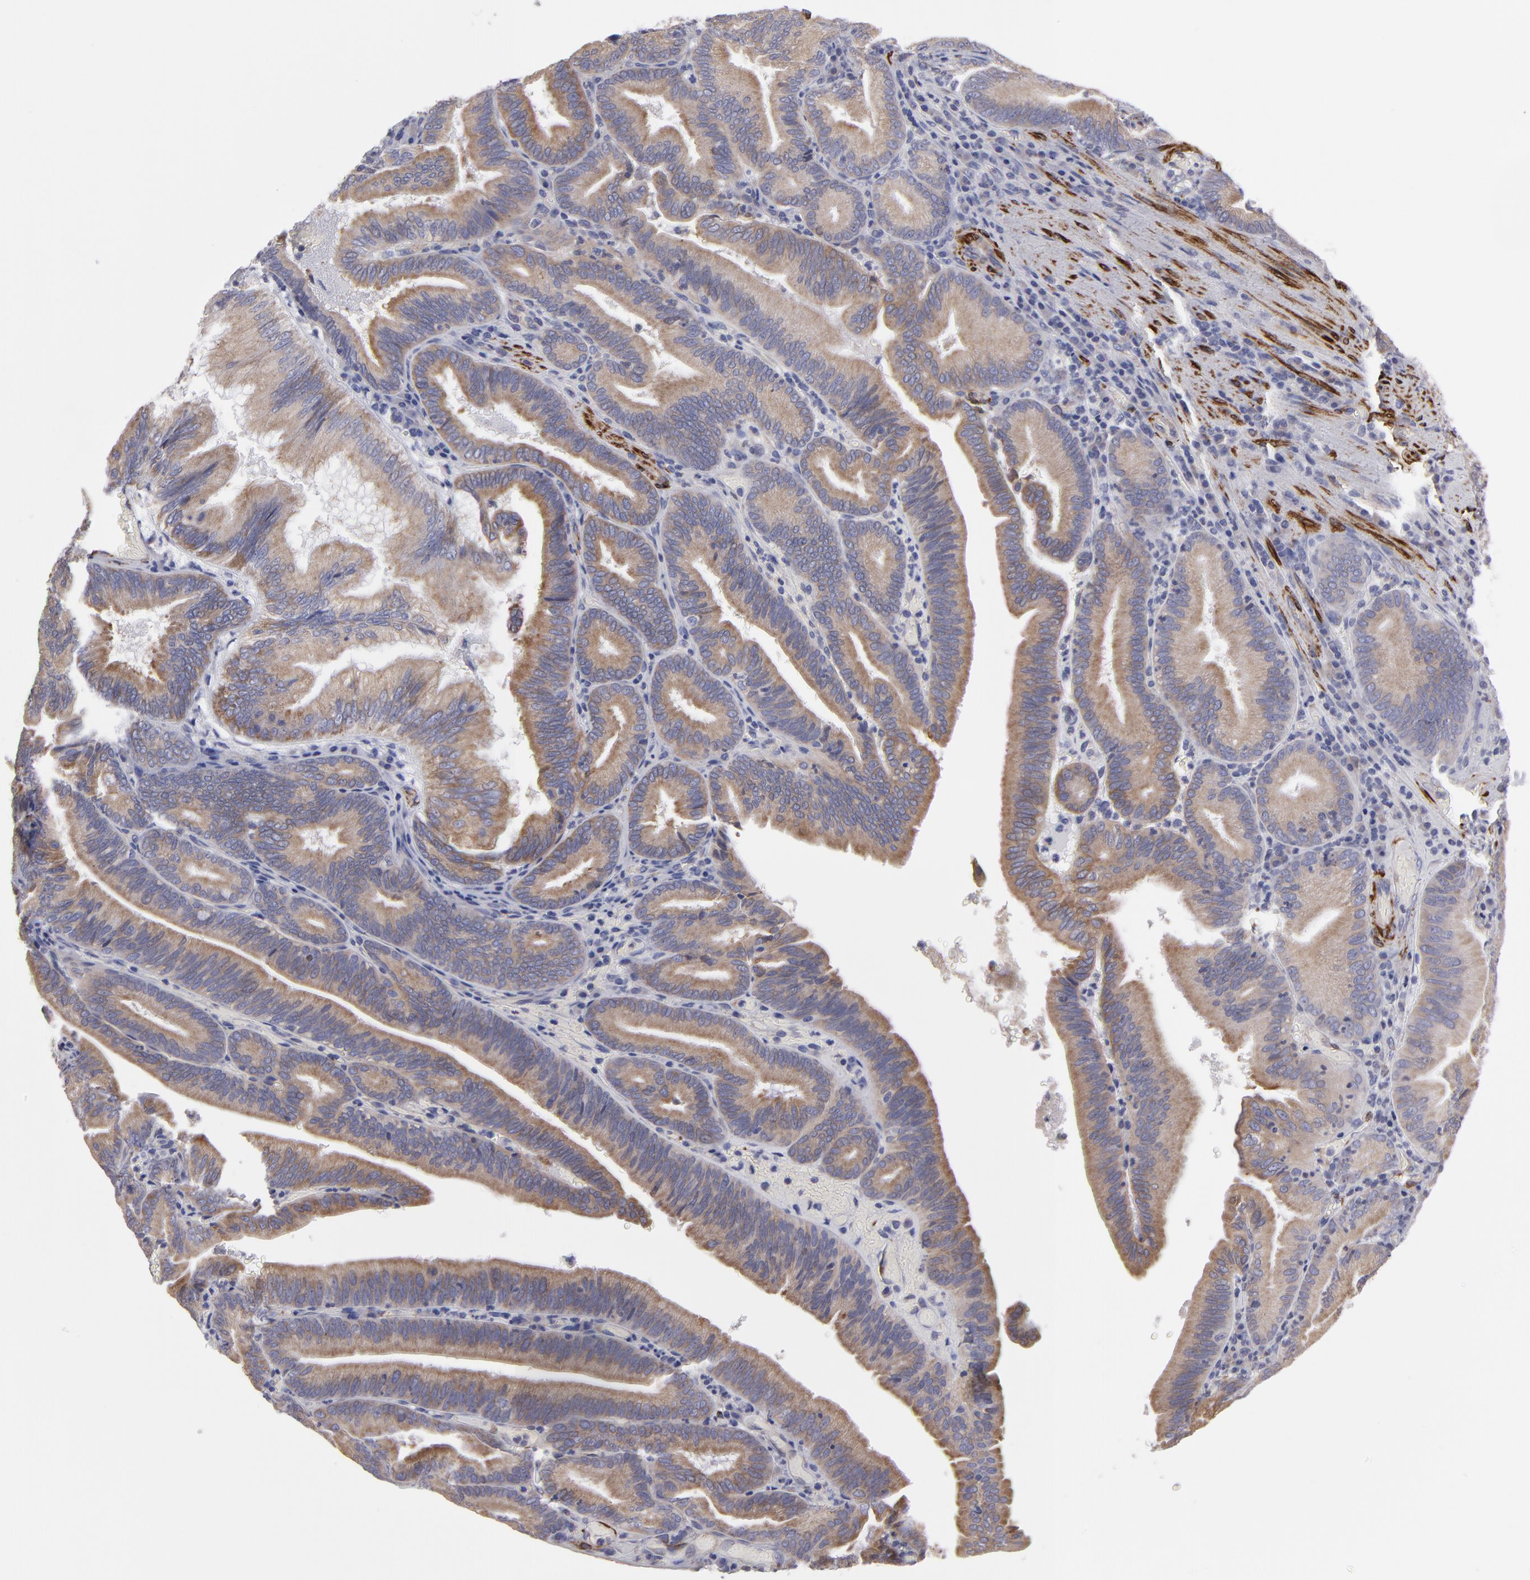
{"staining": {"intensity": "moderate", "quantity": ">75%", "location": "cytoplasmic/membranous"}, "tissue": "pancreatic cancer", "cell_type": "Tumor cells", "image_type": "cancer", "snomed": [{"axis": "morphology", "description": "Adenocarcinoma, NOS"}, {"axis": "topography", "description": "Pancreas"}], "caption": "Approximately >75% of tumor cells in pancreatic cancer (adenocarcinoma) demonstrate moderate cytoplasmic/membranous protein expression as visualized by brown immunohistochemical staining.", "gene": "SLMAP", "patient": {"sex": "male", "age": 82}}